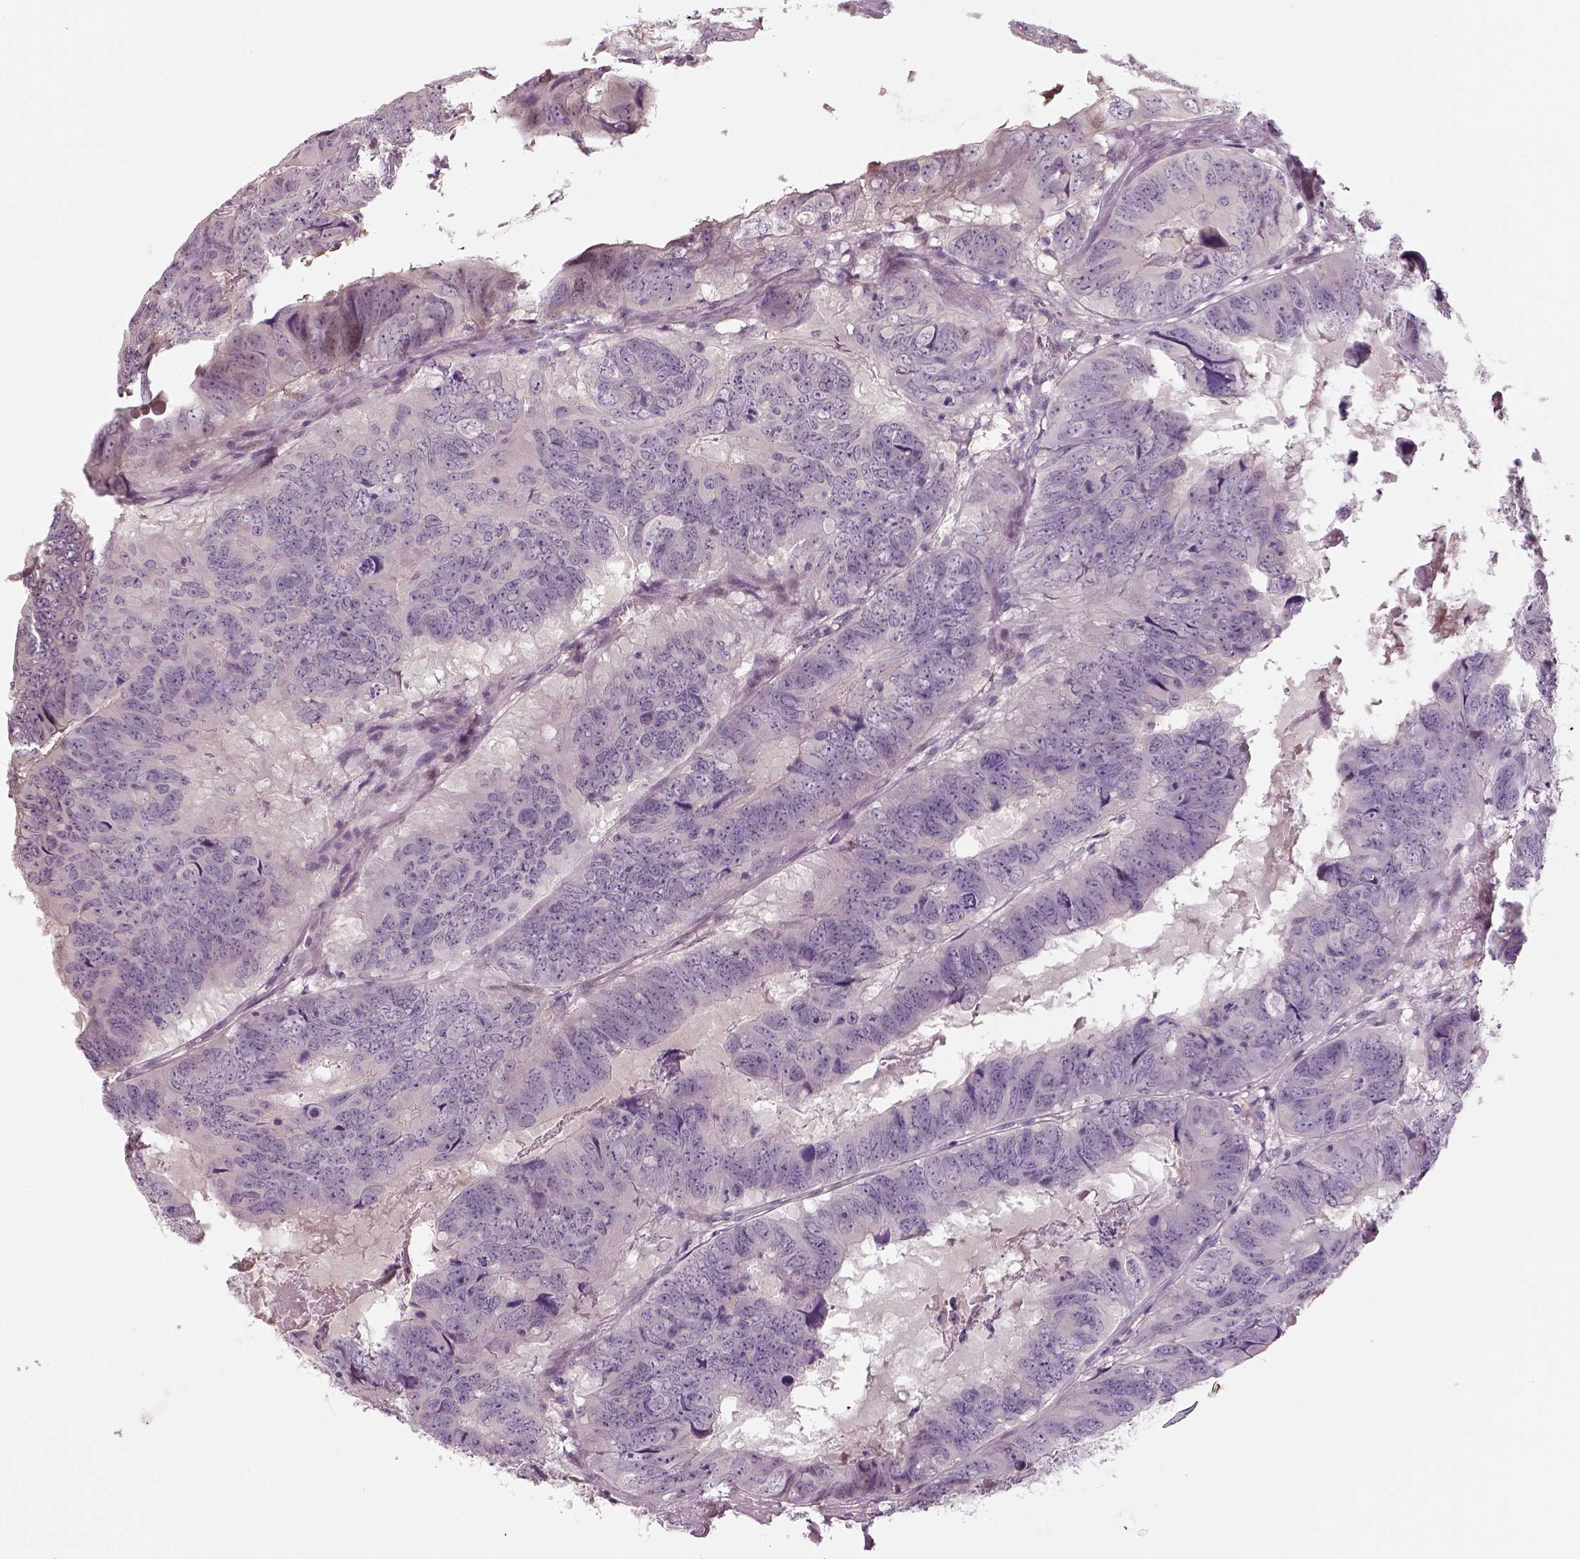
{"staining": {"intensity": "negative", "quantity": "none", "location": "none"}, "tissue": "colorectal cancer", "cell_type": "Tumor cells", "image_type": "cancer", "snomed": [{"axis": "morphology", "description": "Adenocarcinoma, NOS"}, {"axis": "topography", "description": "Colon"}], "caption": "High magnification brightfield microscopy of adenocarcinoma (colorectal) stained with DAB (3,3'-diaminobenzidine) (brown) and counterstained with hematoxylin (blue): tumor cells show no significant positivity. The staining was performed using DAB (3,3'-diaminobenzidine) to visualize the protein expression in brown, while the nuclei were stained in blue with hematoxylin (Magnification: 20x).", "gene": "NECAB1", "patient": {"sex": "male", "age": 79}}